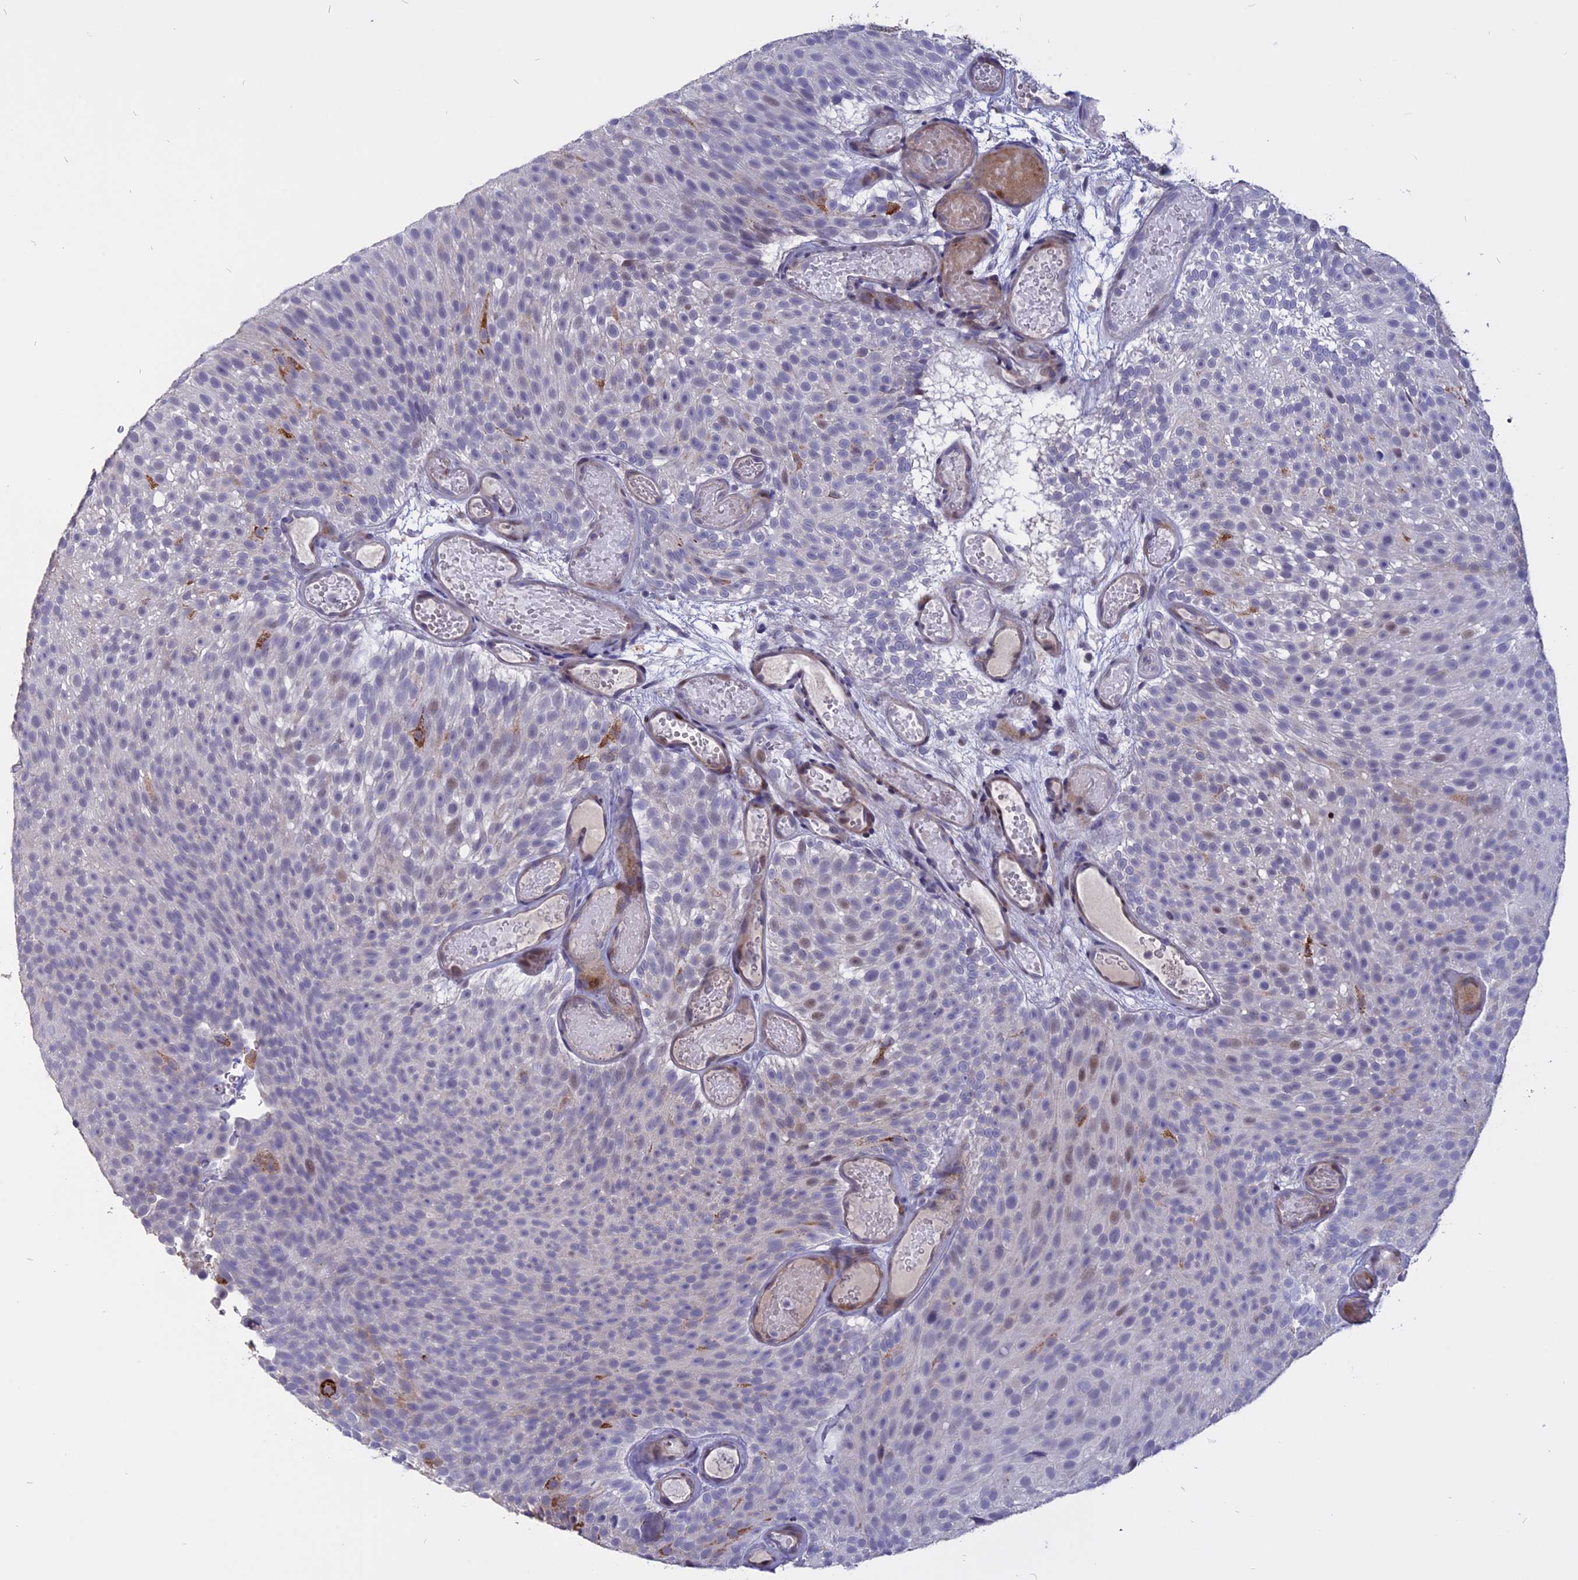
{"staining": {"intensity": "moderate", "quantity": "<25%", "location": "cytoplasmic/membranous,nuclear"}, "tissue": "urothelial cancer", "cell_type": "Tumor cells", "image_type": "cancer", "snomed": [{"axis": "morphology", "description": "Urothelial carcinoma, Low grade"}, {"axis": "topography", "description": "Urinary bladder"}], "caption": "The immunohistochemical stain highlights moderate cytoplasmic/membranous and nuclear expression in tumor cells of urothelial cancer tissue.", "gene": "TMEM263", "patient": {"sex": "male", "age": 78}}